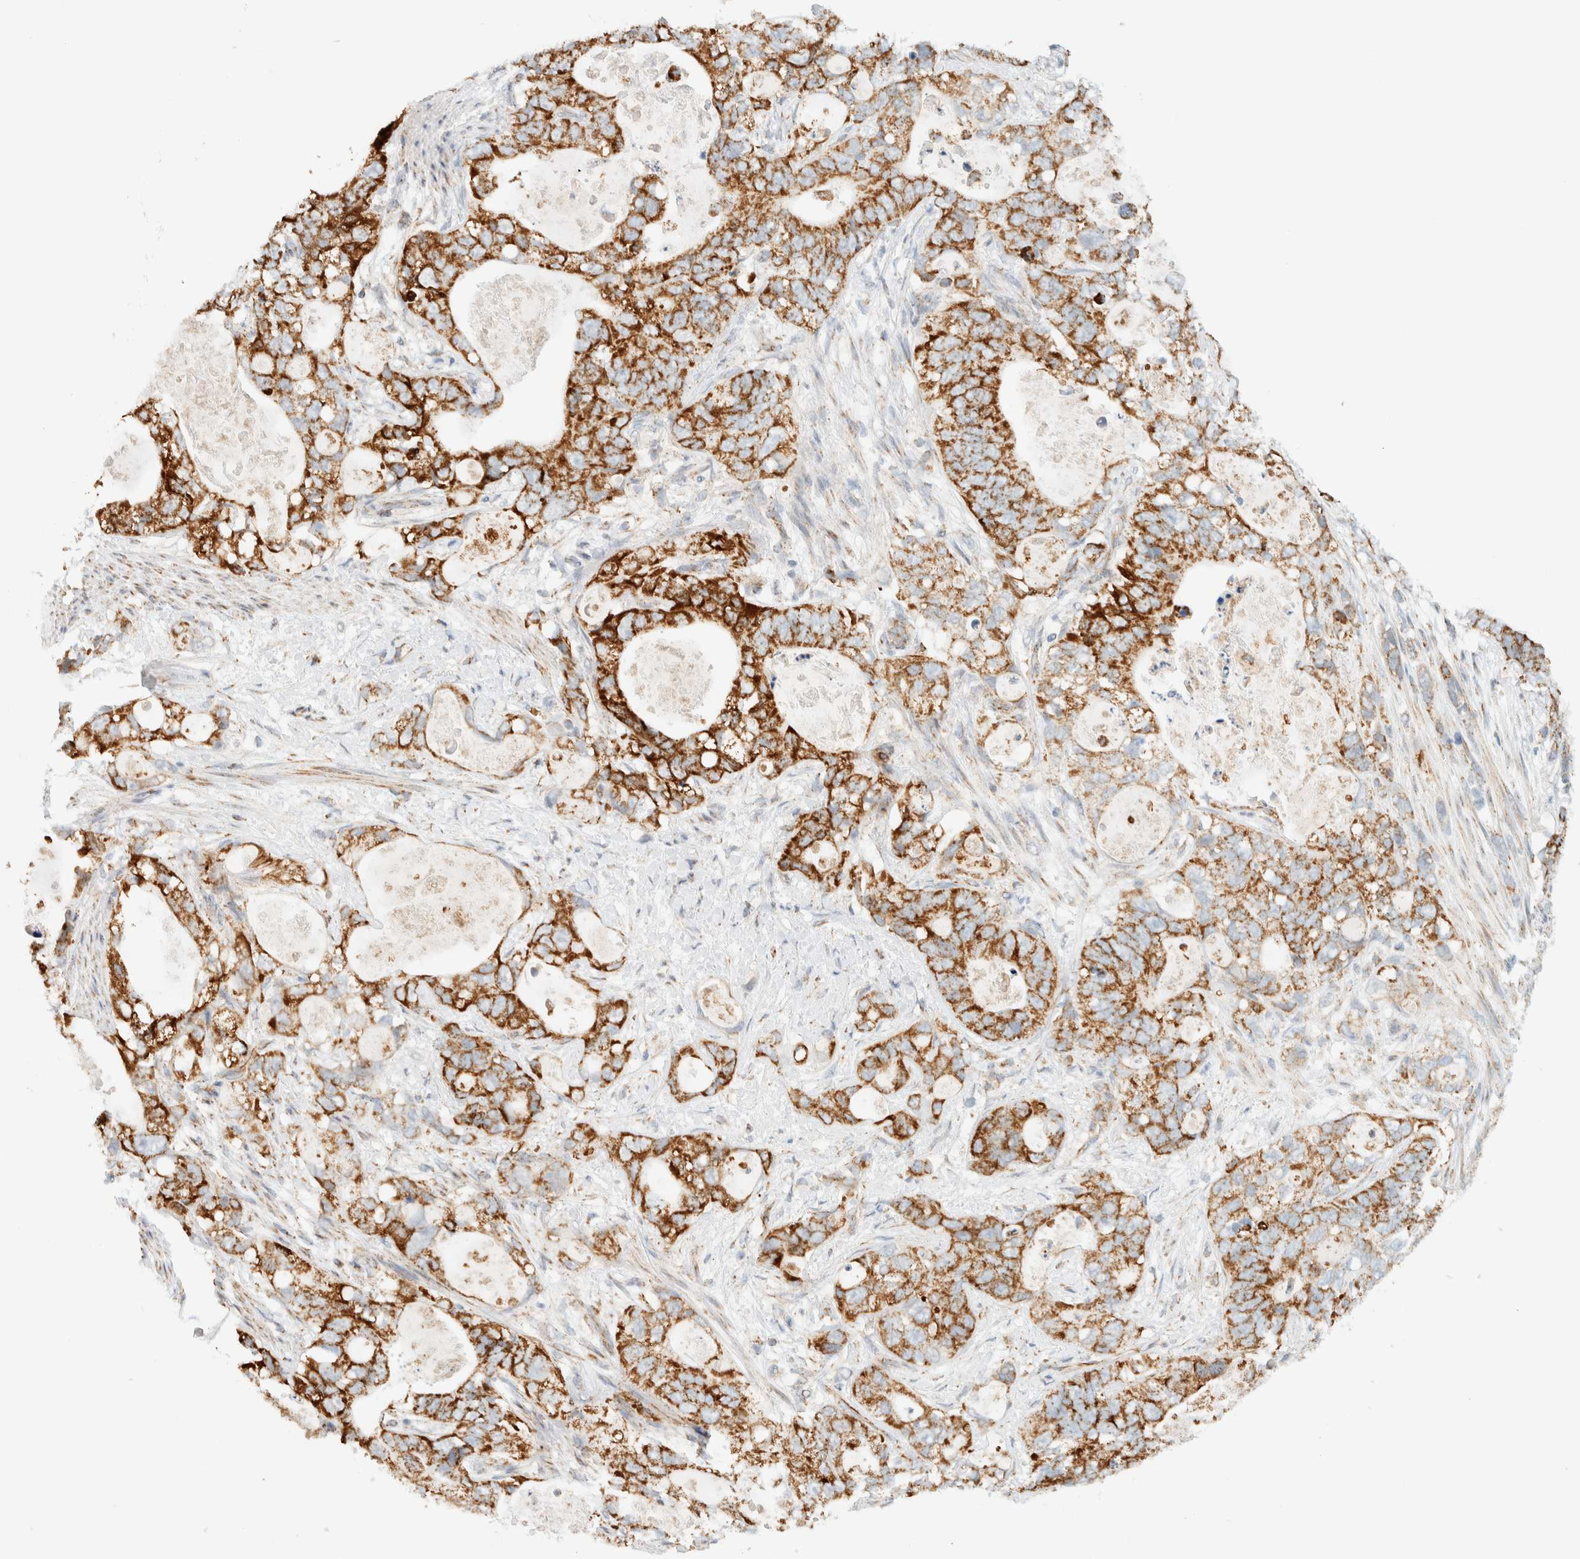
{"staining": {"intensity": "strong", "quantity": ">75%", "location": "cytoplasmic/membranous"}, "tissue": "stomach cancer", "cell_type": "Tumor cells", "image_type": "cancer", "snomed": [{"axis": "morphology", "description": "Normal tissue, NOS"}, {"axis": "morphology", "description": "Adenocarcinoma, NOS"}, {"axis": "topography", "description": "Stomach"}], "caption": "Stomach cancer (adenocarcinoma) tissue exhibits strong cytoplasmic/membranous staining in about >75% of tumor cells, visualized by immunohistochemistry.", "gene": "KIFAP3", "patient": {"sex": "female", "age": 89}}